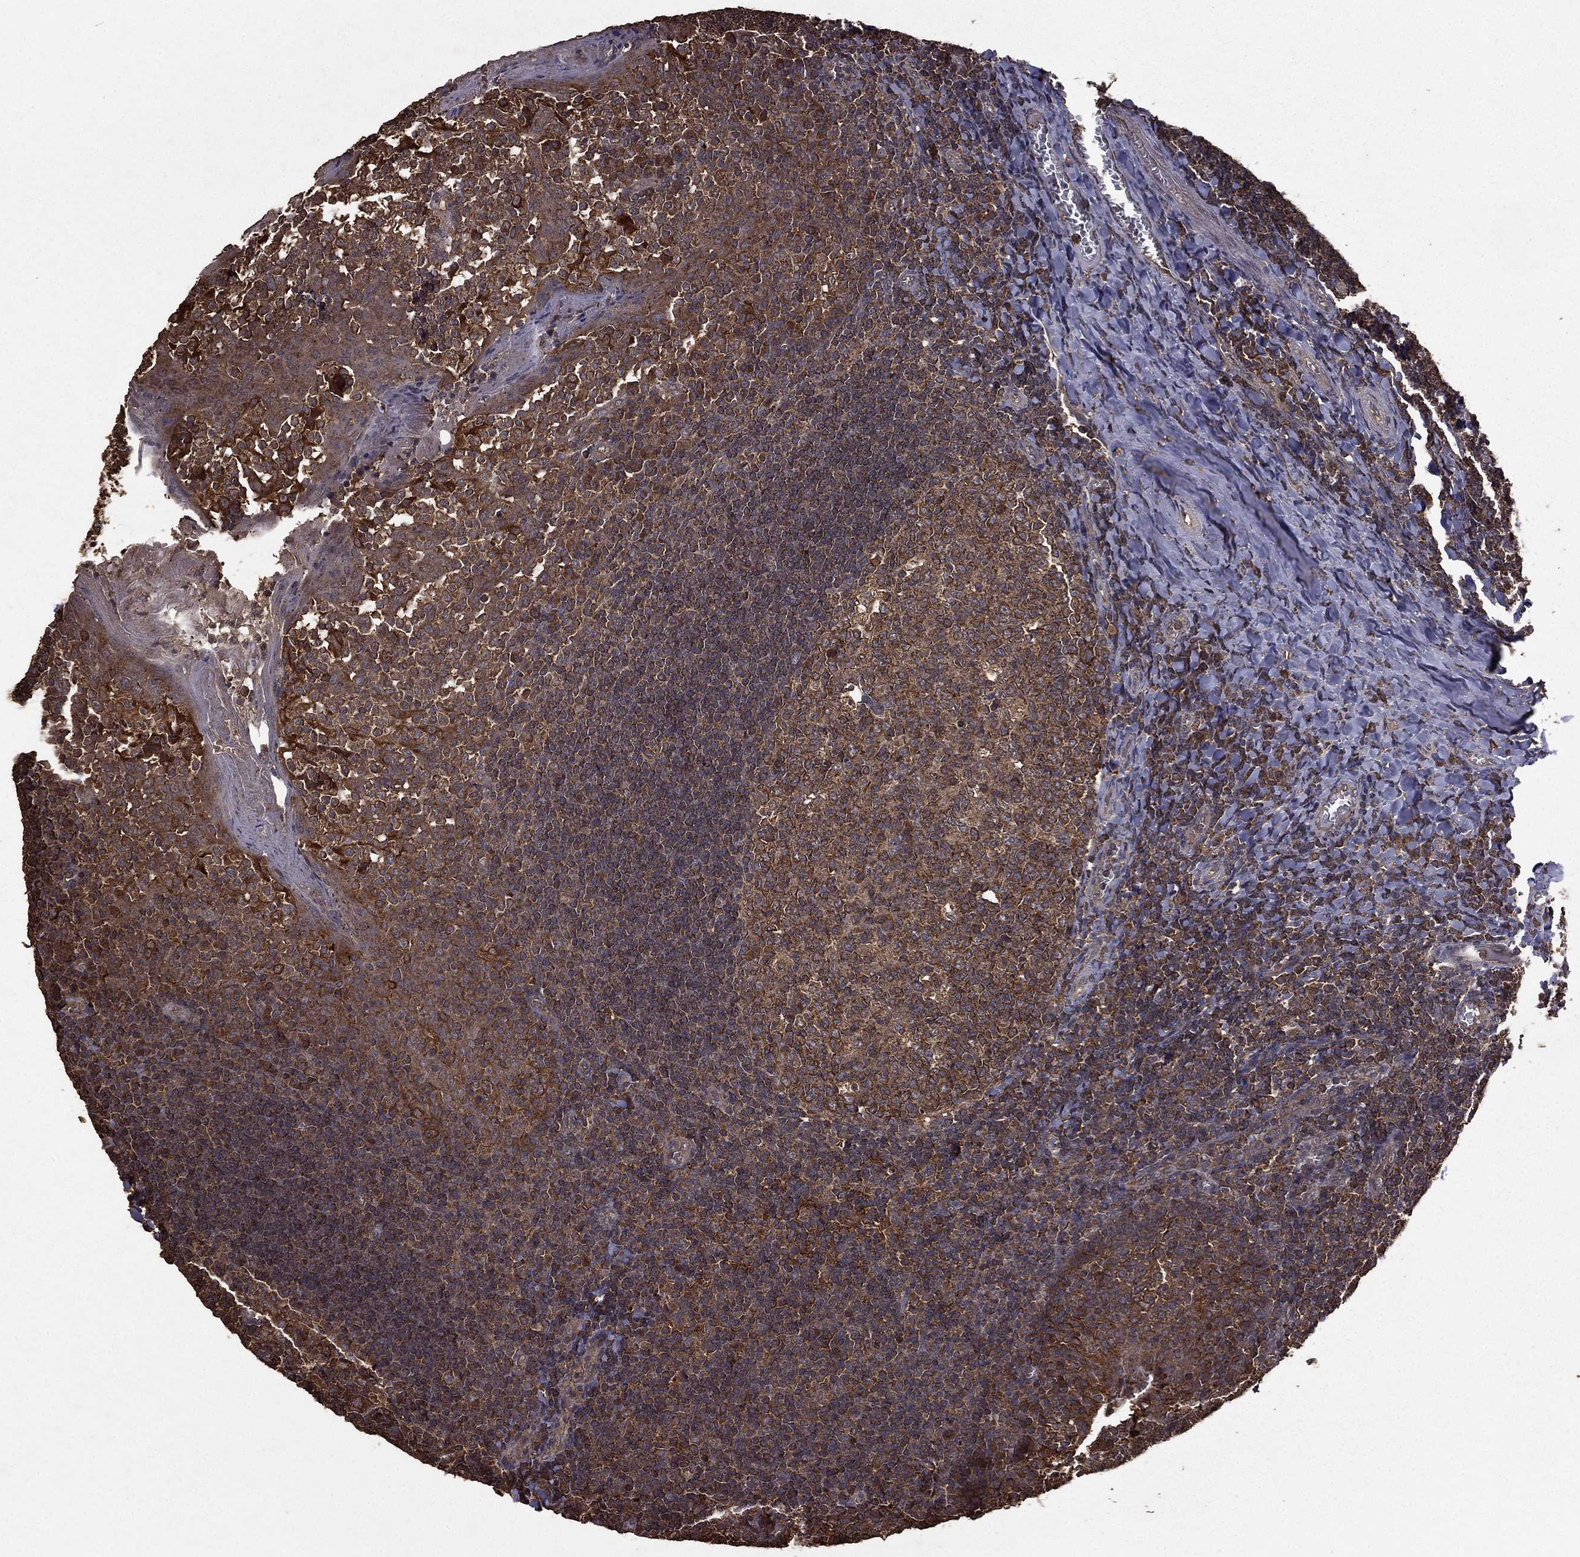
{"staining": {"intensity": "moderate", "quantity": "25%-75%", "location": "cytoplasmic/membranous"}, "tissue": "tonsil", "cell_type": "Germinal center cells", "image_type": "normal", "snomed": [{"axis": "morphology", "description": "Normal tissue, NOS"}, {"axis": "topography", "description": "Tonsil"}], "caption": "DAB immunohistochemical staining of benign human tonsil displays moderate cytoplasmic/membranous protein positivity in about 25%-75% of germinal center cells.", "gene": "BIRC6", "patient": {"sex": "female", "age": 13}}